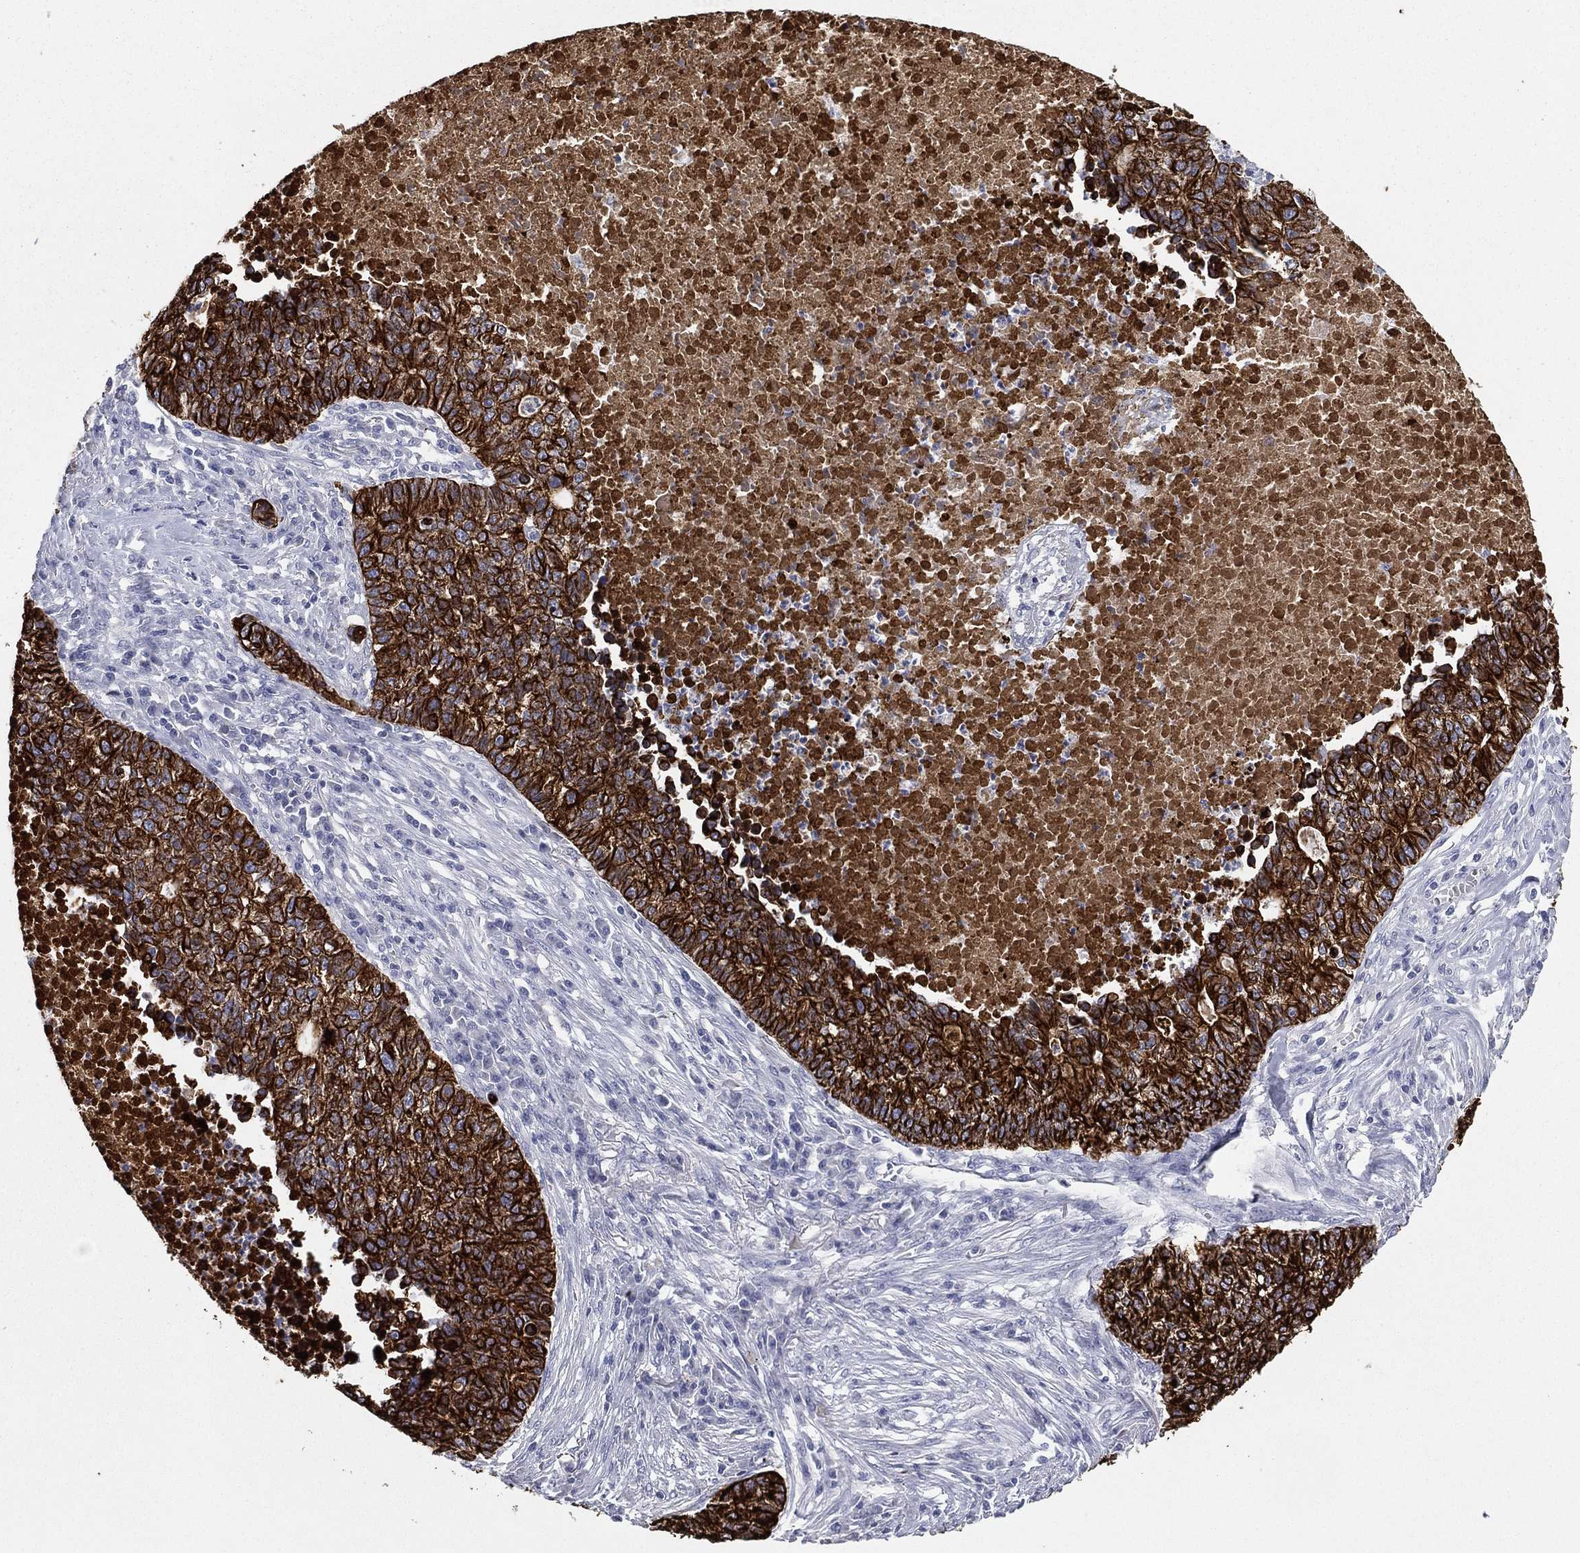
{"staining": {"intensity": "strong", "quantity": ">75%", "location": "cytoplasmic/membranous"}, "tissue": "lung cancer", "cell_type": "Tumor cells", "image_type": "cancer", "snomed": [{"axis": "morphology", "description": "Adenocarcinoma, NOS"}, {"axis": "topography", "description": "Lung"}], "caption": "Immunohistochemical staining of lung adenocarcinoma exhibits strong cytoplasmic/membranous protein positivity in about >75% of tumor cells.", "gene": "KRT7", "patient": {"sex": "male", "age": 57}}